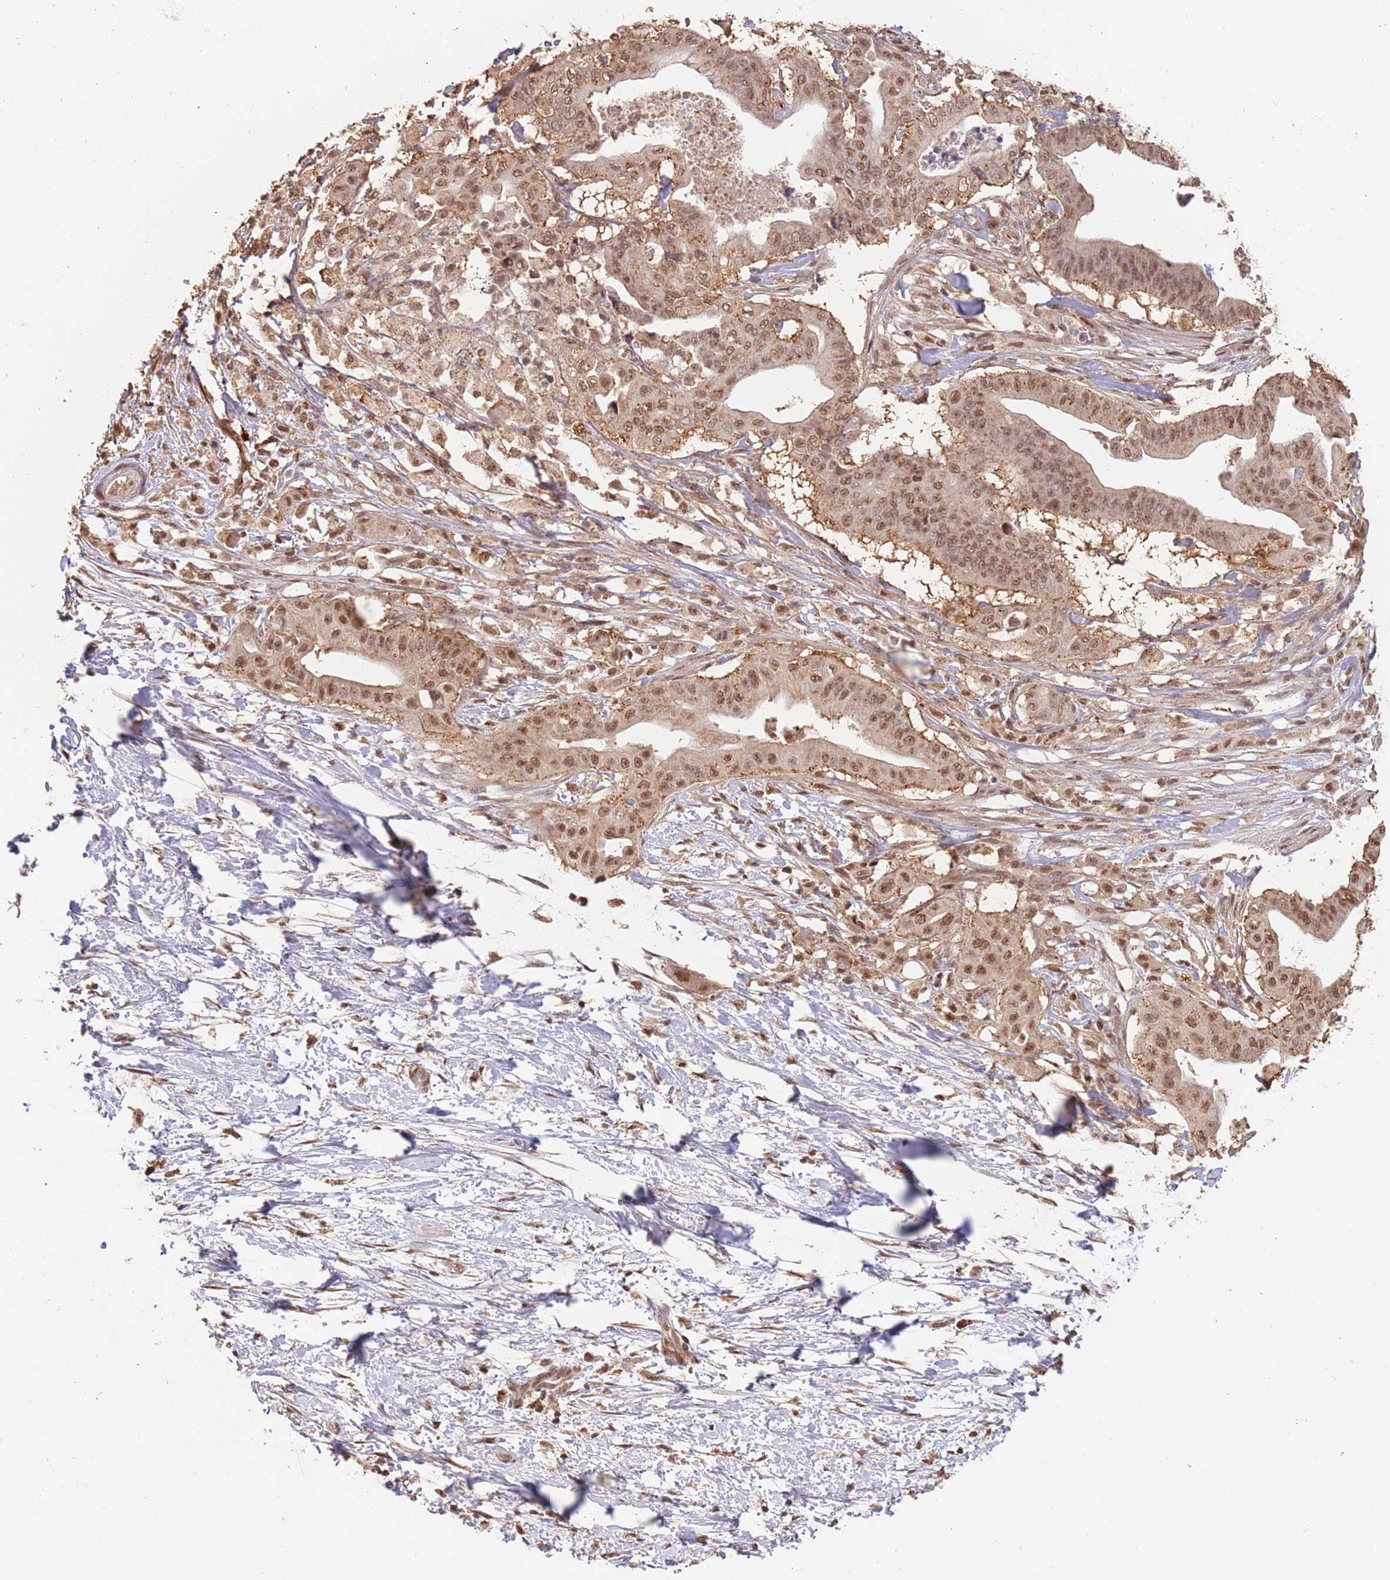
{"staining": {"intensity": "moderate", "quantity": ">75%", "location": "cytoplasmic/membranous,nuclear"}, "tissue": "pancreatic cancer", "cell_type": "Tumor cells", "image_type": "cancer", "snomed": [{"axis": "morphology", "description": "Adenocarcinoma, NOS"}, {"axis": "topography", "description": "Pancreas"}], "caption": "A histopathology image showing moderate cytoplasmic/membranous and nuclear staining in approximately >75% of tumor cells in pancreatic adenocarcinoma, as visualized by brown immunohistochemical staining.", "gene": "RFXANK", "patient": {"sex": "male", "age": 68}}